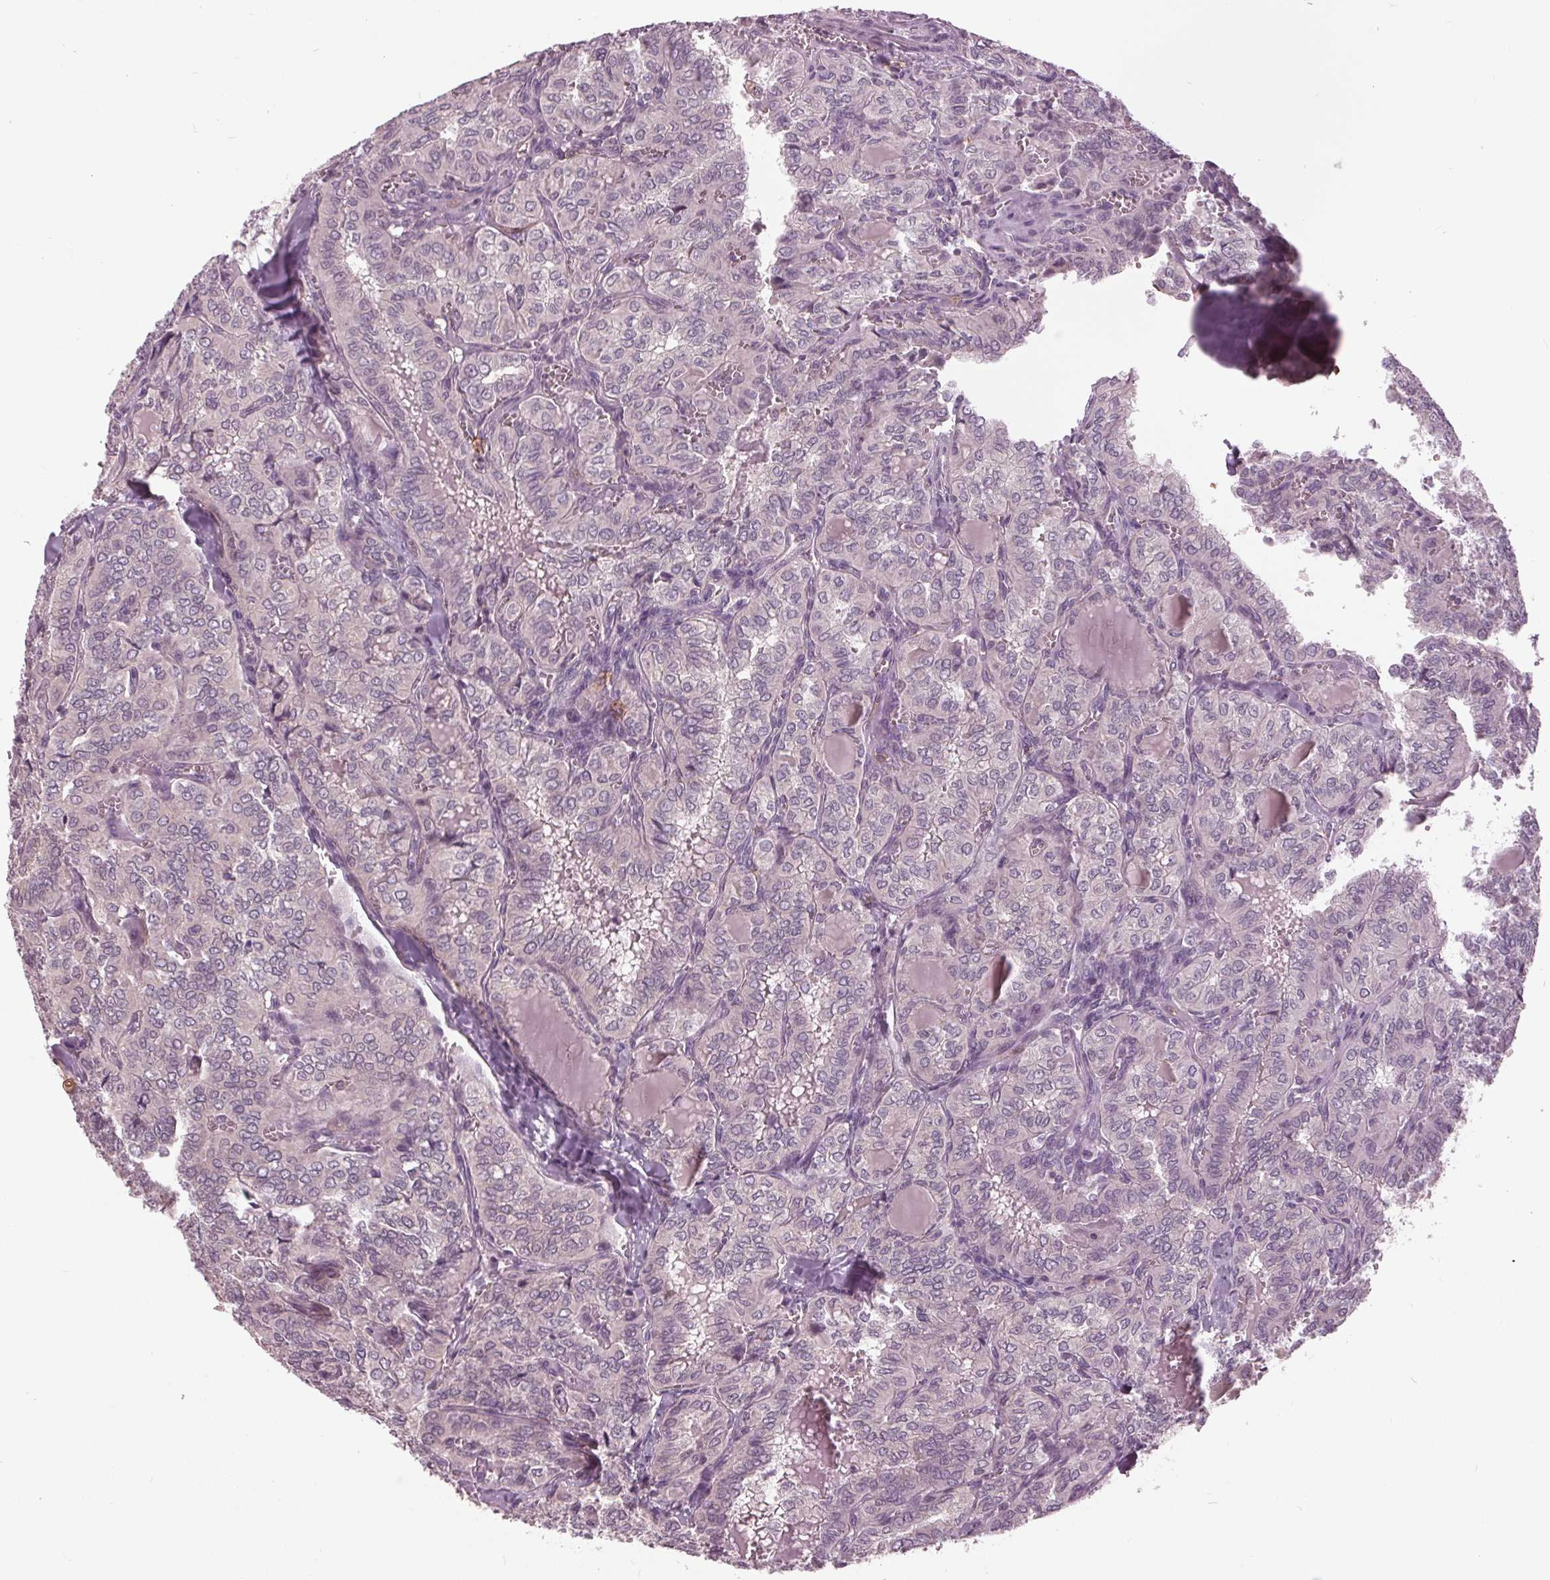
{"staining": {"intensity": "negative", "quantity": "none", "location": "none"}, "tissue": "thyroid cancer", "cell_type": "Tumor cells", "image_type": "cancer", "snomed": [{"axis": "morphology", "description": "Papillary adenocarcinoma, NOS"}, {"axis": "topography", "description": "Thyroid gland"}], "caption": "Image shows no significant protein staining in tumor cells of thyroid cancer (papillary adenocarcinoma). (DAB (3,3'-diaminobenzidine) immunohistochemistry visualized using brightfield microscopy, high magnification).", "gene": "SIGLEC6", "patient": {"sex": "female", "age": 41}}